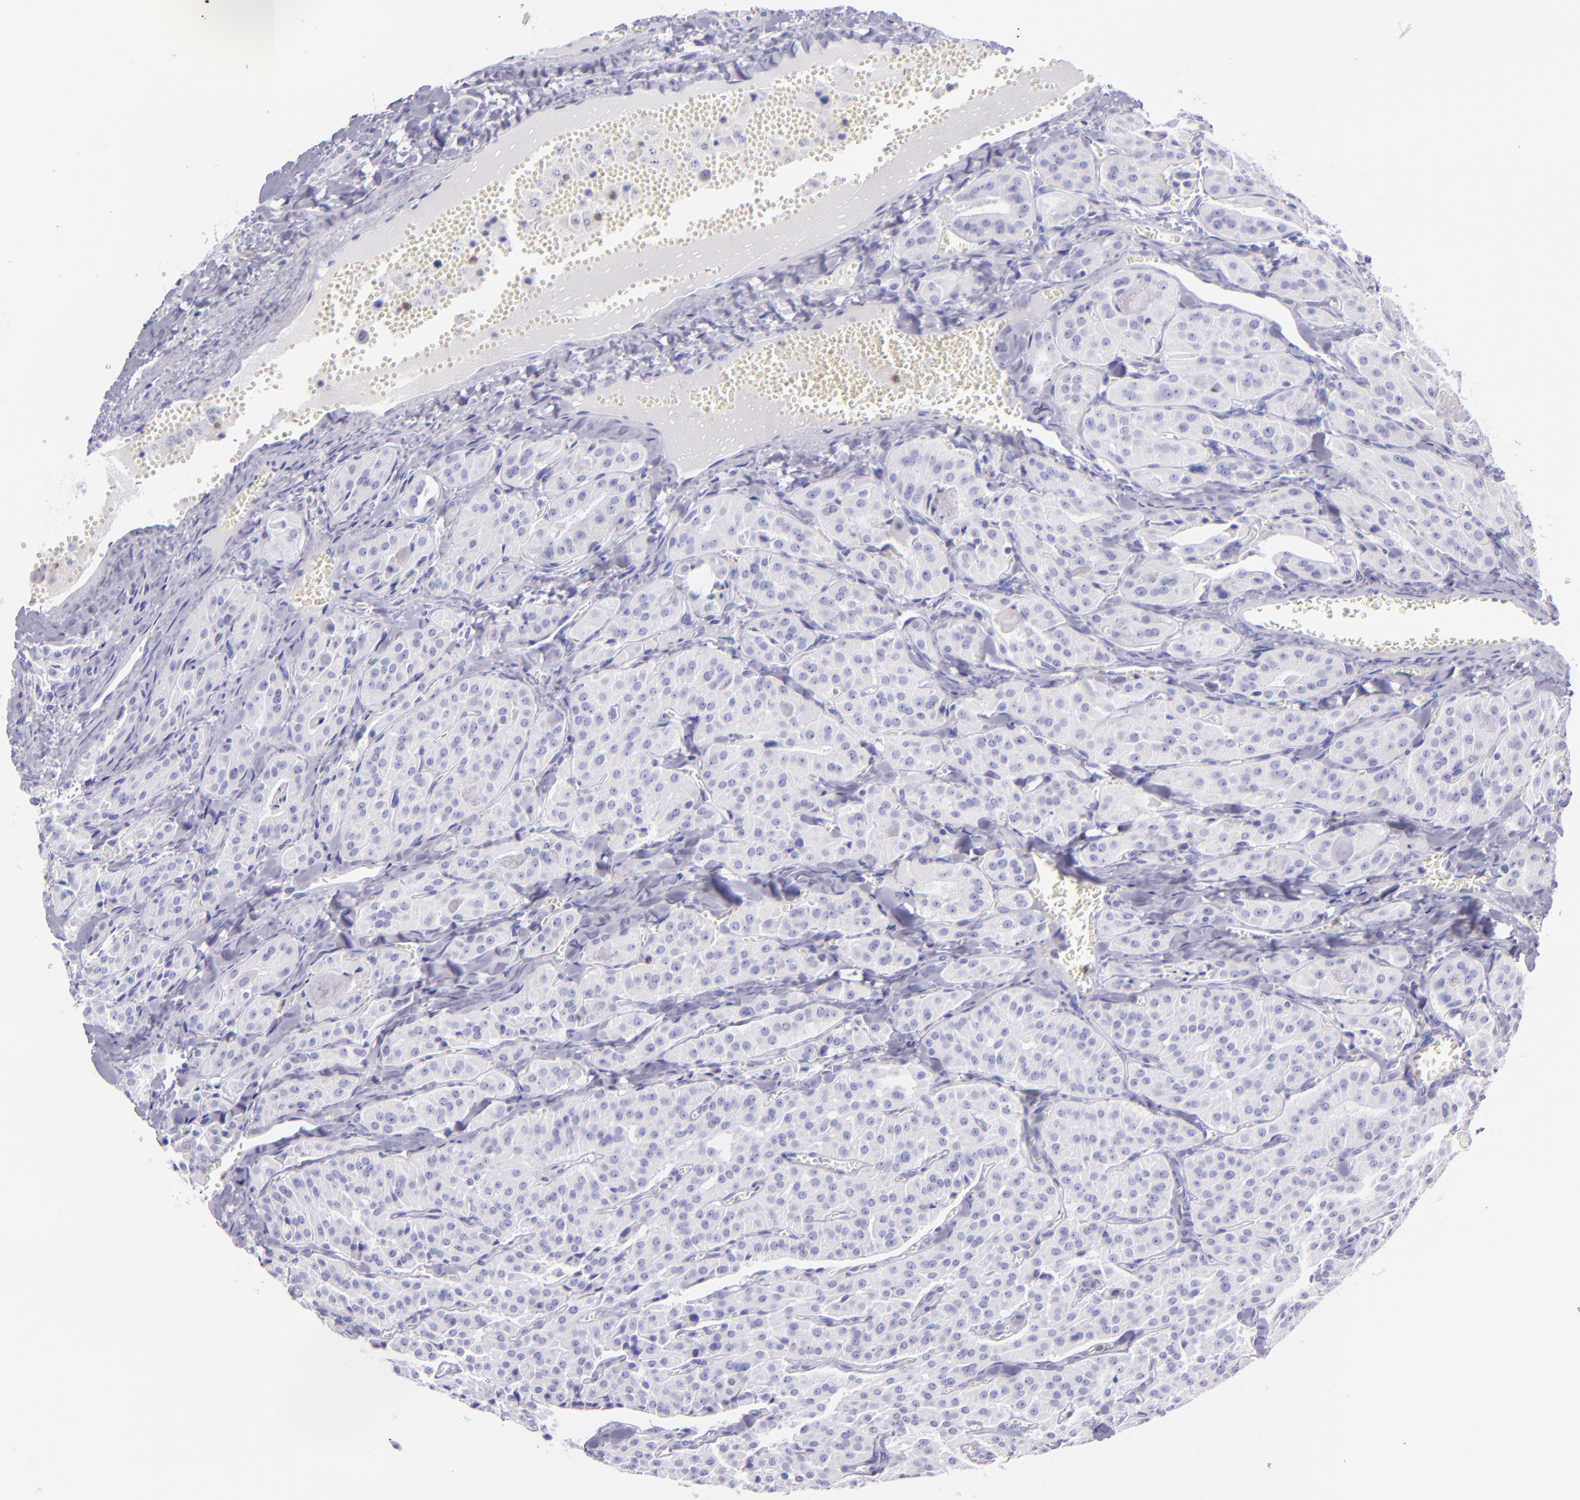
{"staining": {"intensity": "negative", "quantity": "none", "location": "none"}, "tissue": "thyroid cancer", "cell_type": "Tumor cells", "image_type": "cancer", "snomed": [{"axis": "morphology", "description": "Carcinoma, NOS"}, {"axis": "topography", "description": "Thyroid gland"}], "caption": "DAB (3,3'-diaminobenzidine) immunohistochemical staining of carcinoma (thyroid) reveals no significant positivity in tumor cells. (Immunohistochemistry (ihc), brightfield microscopy, high magnification).", "gene": "CEACAM1", "patient": {"sex": "male", "age": 76}}